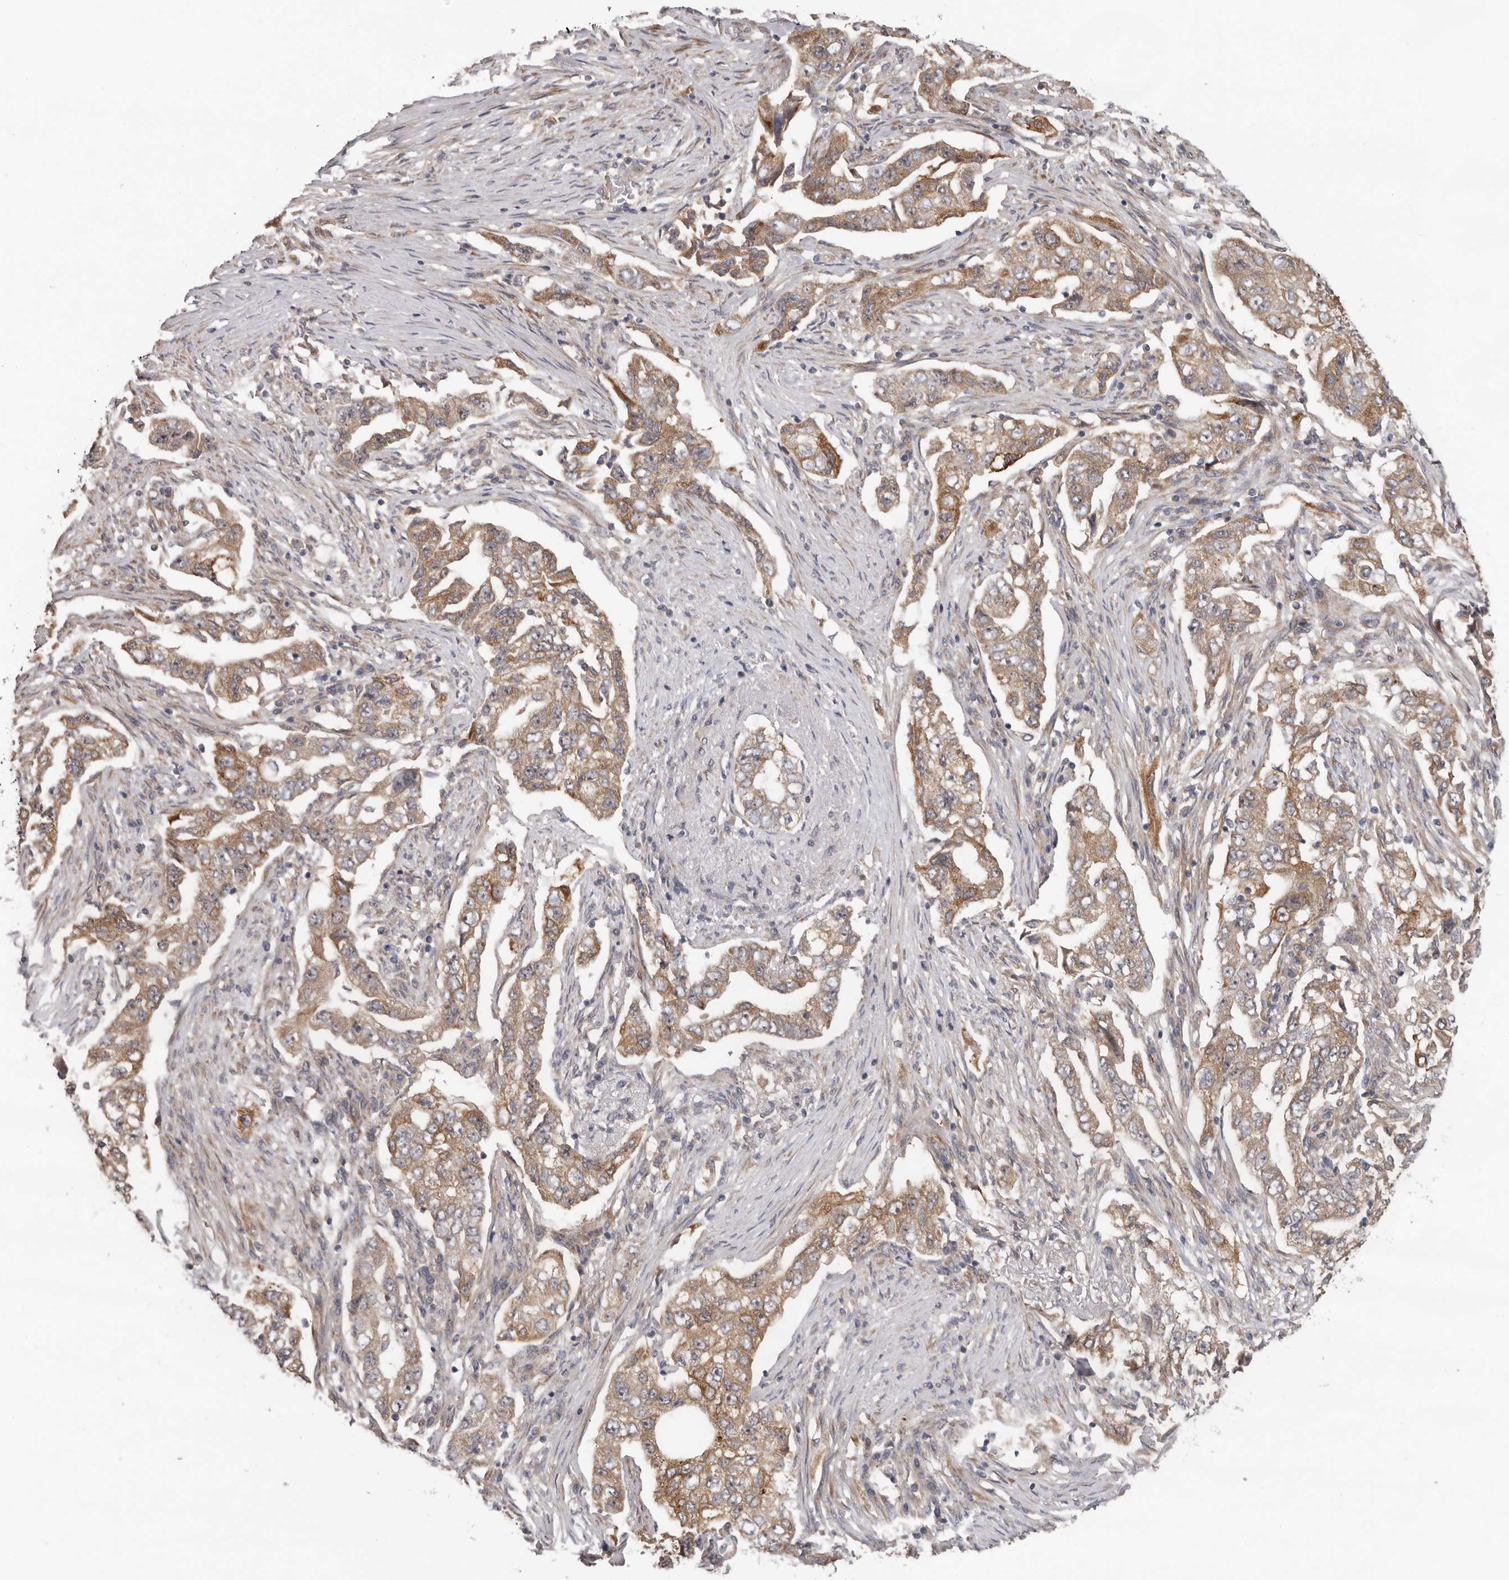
{"staining": {"intensity": "moderate", "quantity": ">75%", "location": "cytoplasmic/membranous"}, "tissue": "lung cancer", "cell_type": "Tumor cells", "image_type": "cancer", "snomed": [{"axis": "morphology", "description": "Adenocarcinoma, NOS"}, {"axis": "topography", "description": "Lung"}], "caption": "A brown stain shows moderate cytoplasmic/membranous expression of a protein in human lung adenocarcinoma tumor cells.", "gene": "HINT3", "patient": {"sex": "female", "age": 51}}